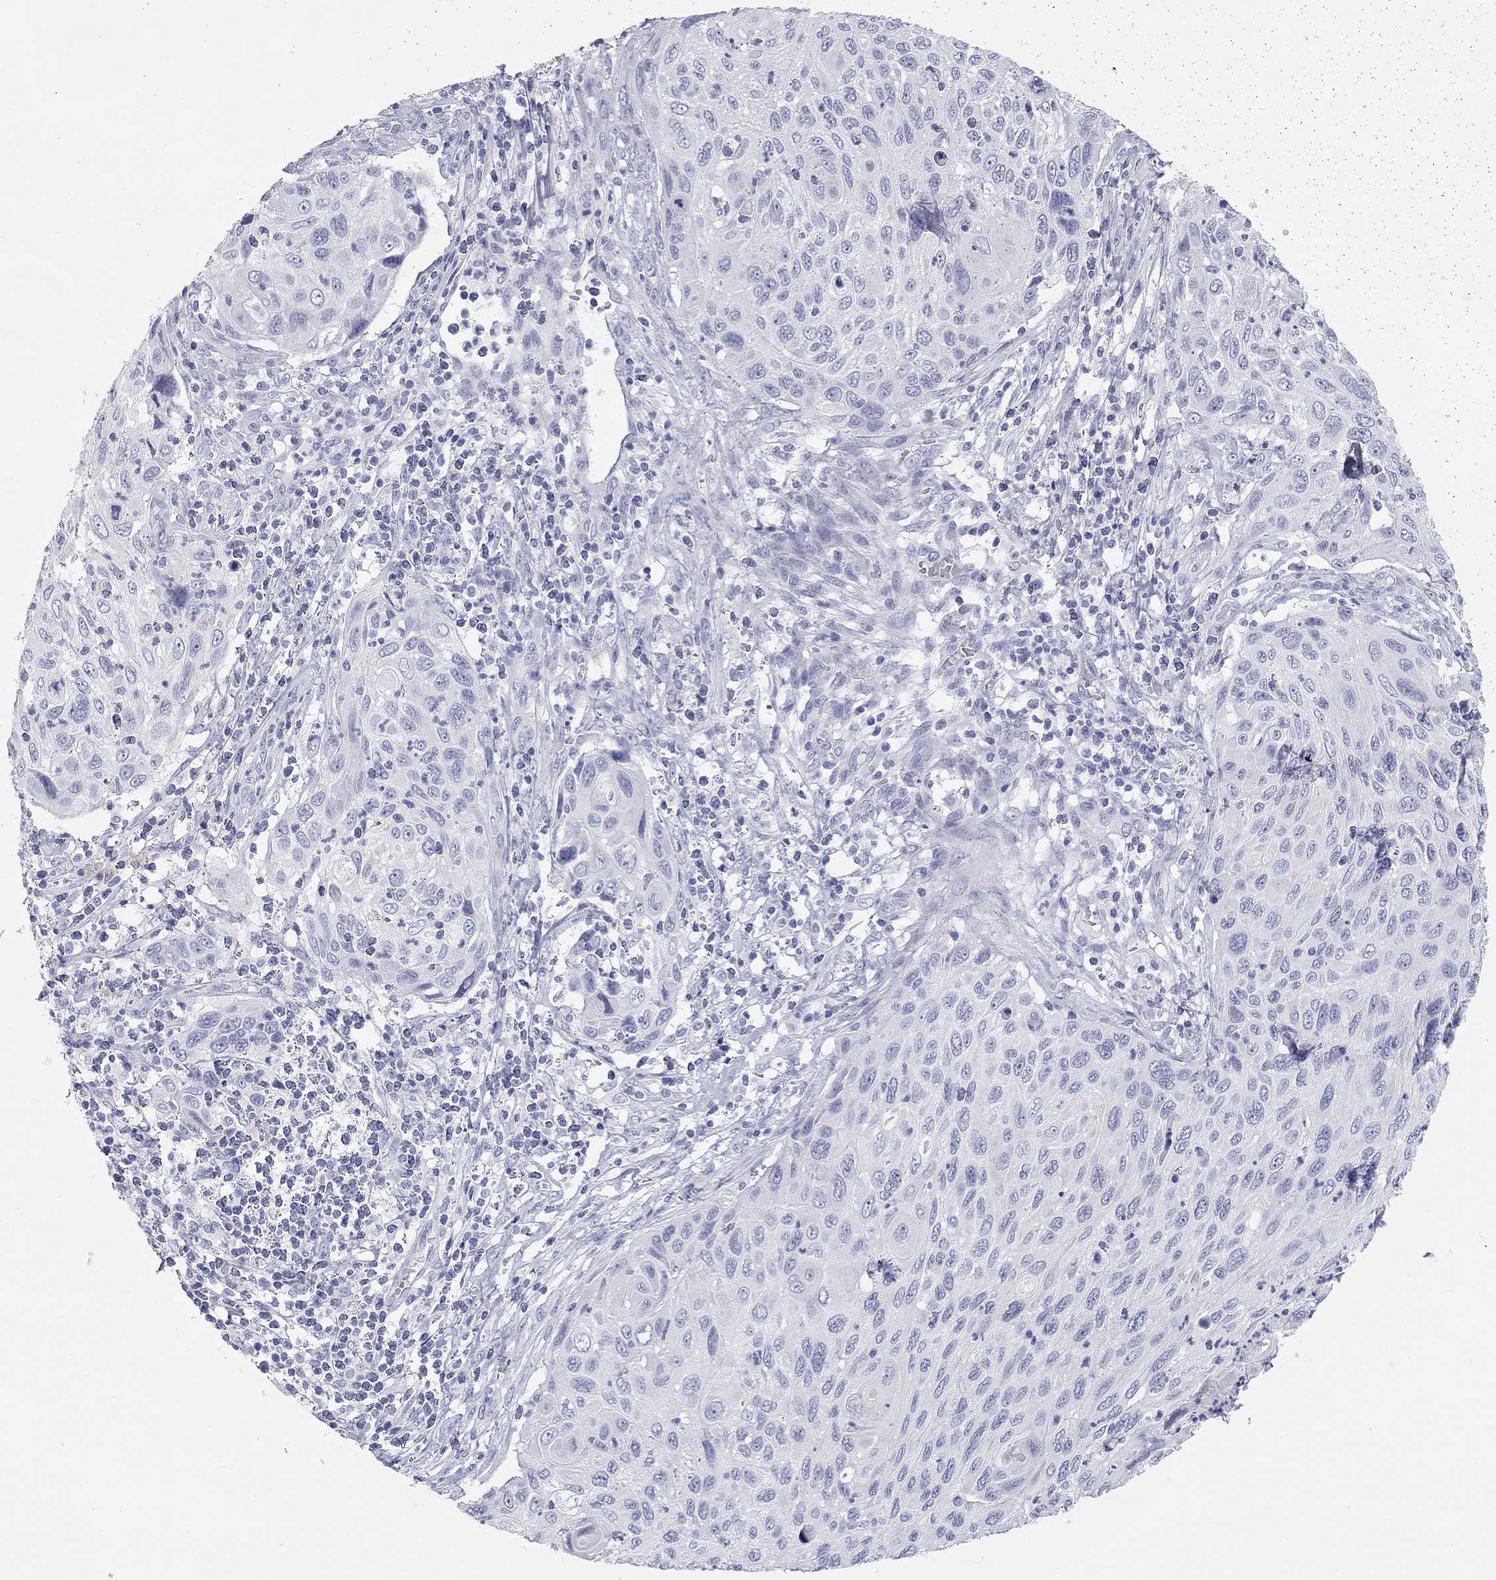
{"staining": {"intensity": "negative", "quantity": "none", "location": "none"}, "tissue": "cervical cancer", "cell_type": "Tumor cells", "image_type": "cancer", "snomed": [{"axis": "morphology", "description": "Squamous cell carcinoma, NOS"}, {"axis": "topography", "description": "Cervix"}], "caption": "Tumor cells are negative for brown protein staining in squamous cell carcinoma (cervical).", "gene": "PCDHGC5", "patient": {"sex": "female", "age": 70}}